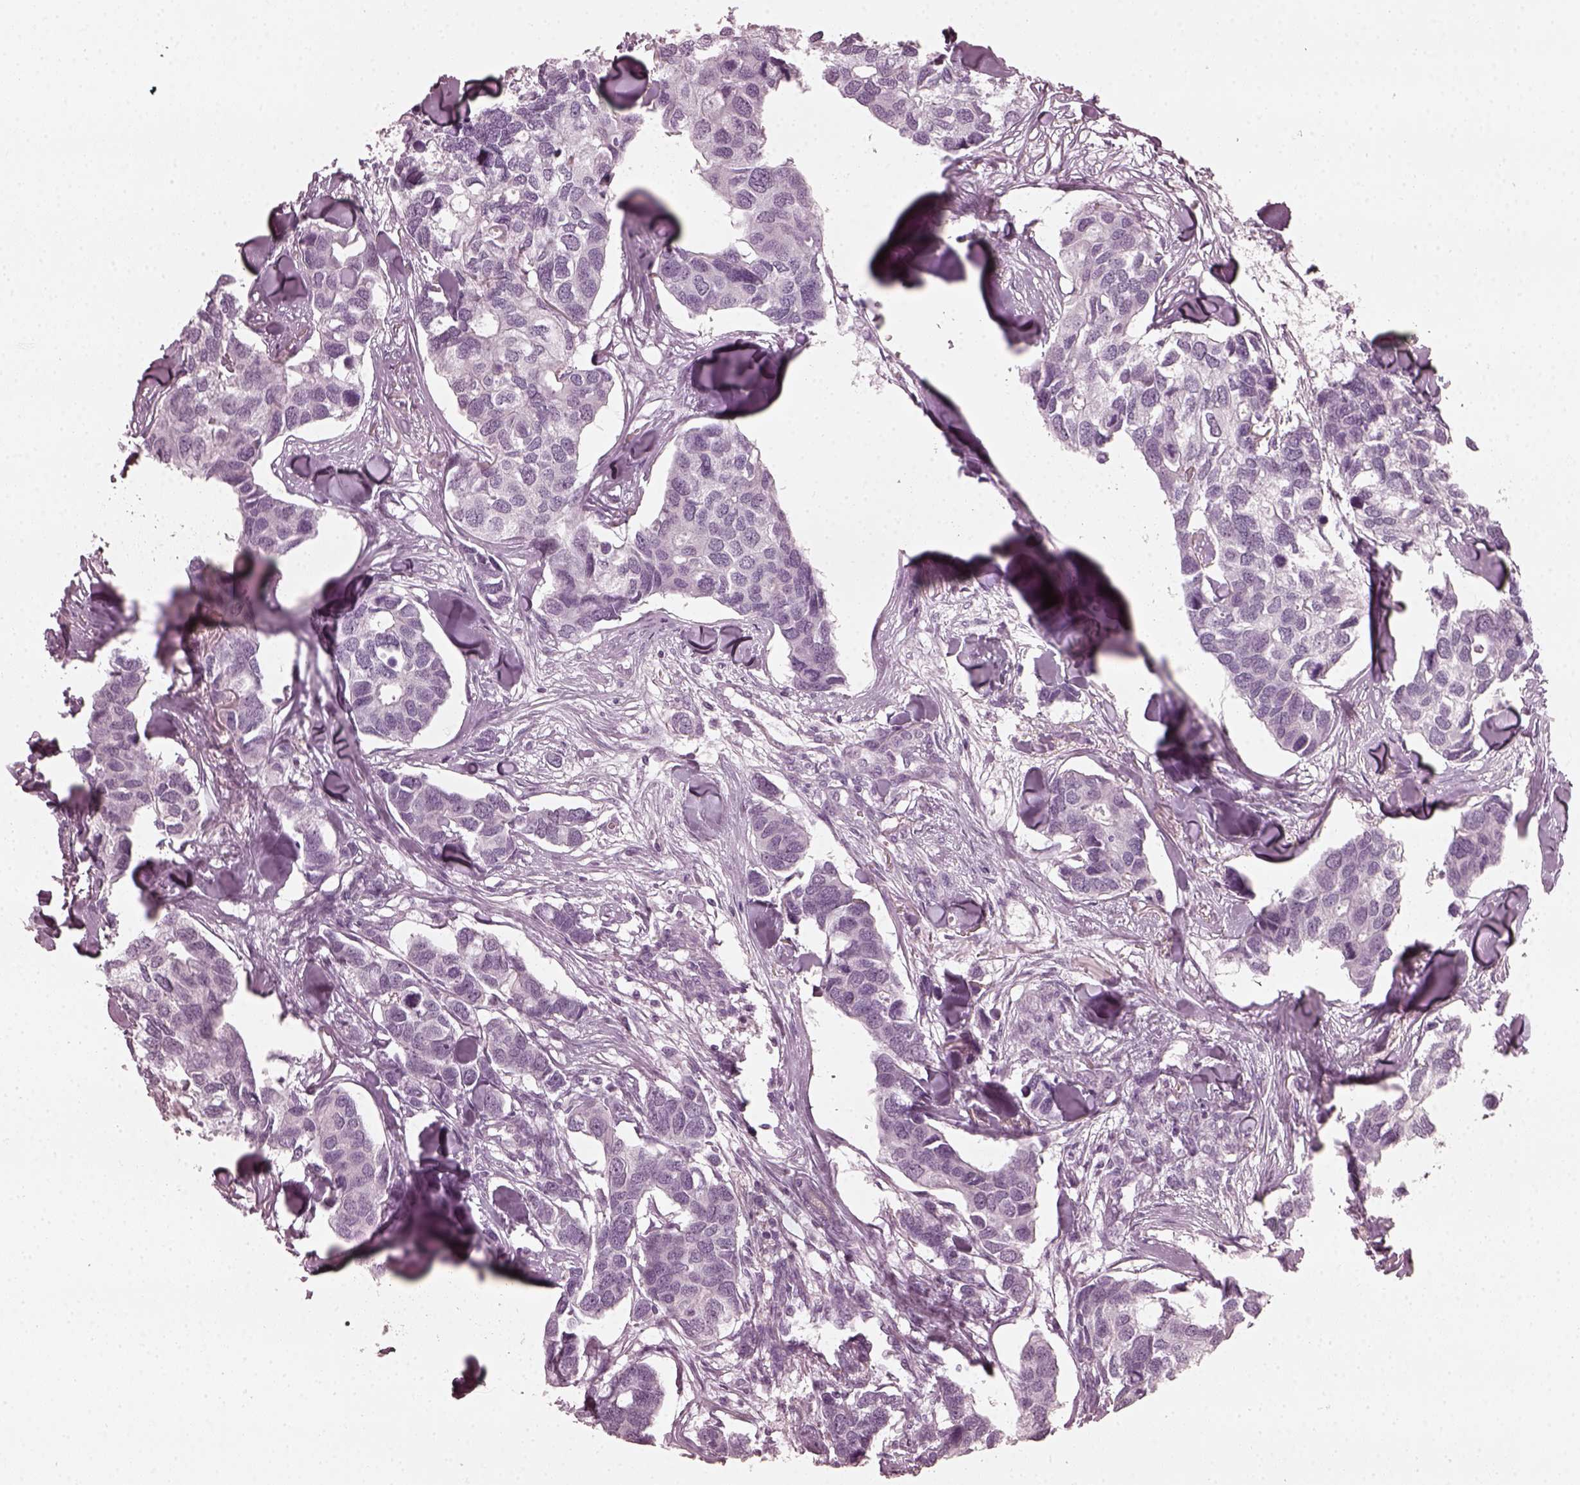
{"staining": {"intensity": "negative", "quantity": "none", "location": "none"}, "tissue": "breast cancer", "cell_type": "Tumor cells", "image_type": "cancer", "snomed": [{"axis": "morphology", "description": "Duct carcinoma"}, {"axis": "topography", "description": "Breast"}], "caption": "Breast cancer (infiltrating ductal carcinoma) was stained to show a protein in brown. There is no significant staining in tumor cells.", "gene": "CCDC170", "patient": {"sex": "female", "age": 83}}